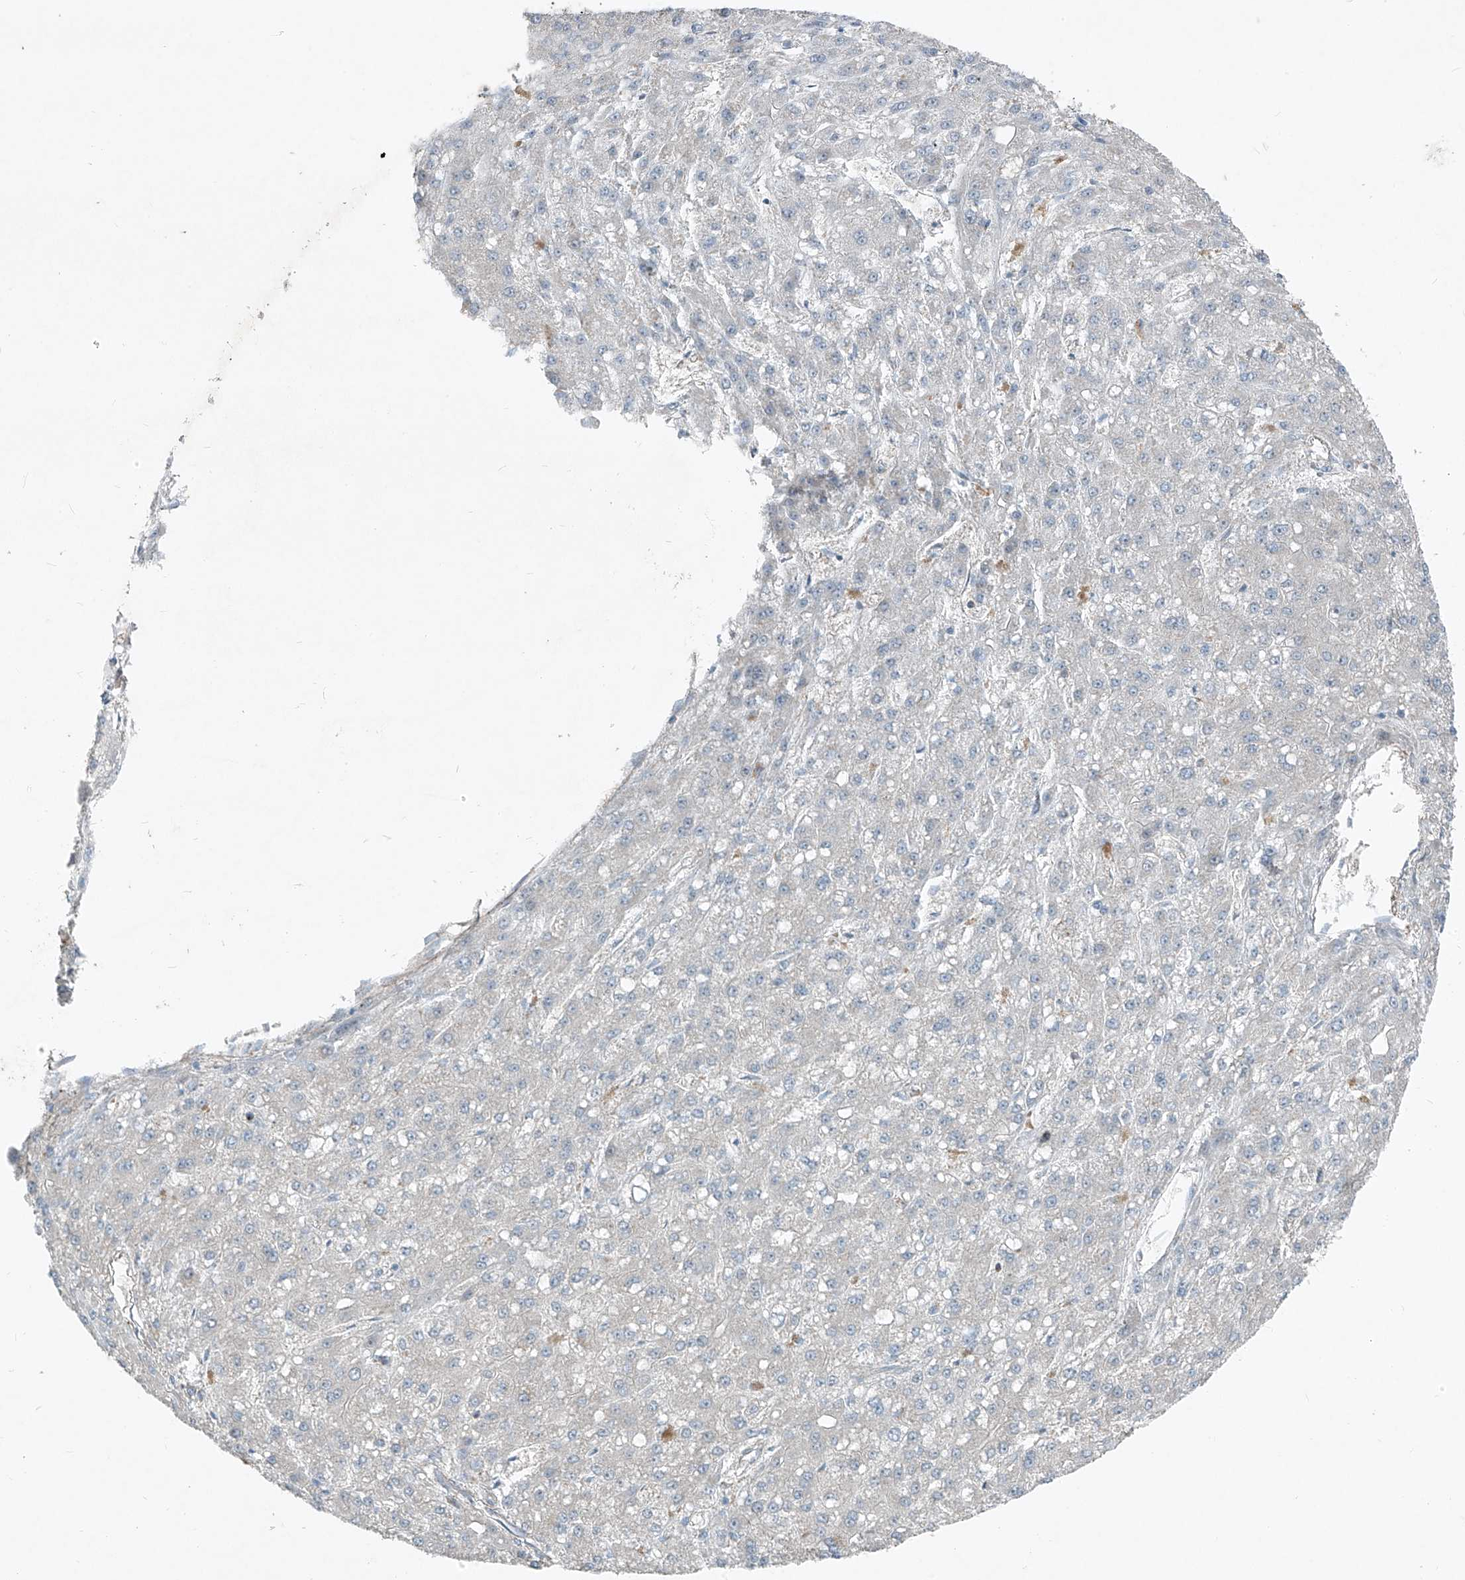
{"staining": {"intensity": "negative", "quantity": "none", "location": "none"}, "tissue": "liver cancer", "cell_type": "Tumor cells", "image_type": "cancer", "snomed": [{"axis": "morphology", "description": "Carcinoma, Hepatocellular, NOS"}, {"axis": "topography", "description": "Liver"}], "caption": "Human hepatocellular carcinoma (liver) stained for a protein using IHC reveals no staining in tumor cells.", "gene": "PPCS", "patient": {"sex": "male", "age": 67}}